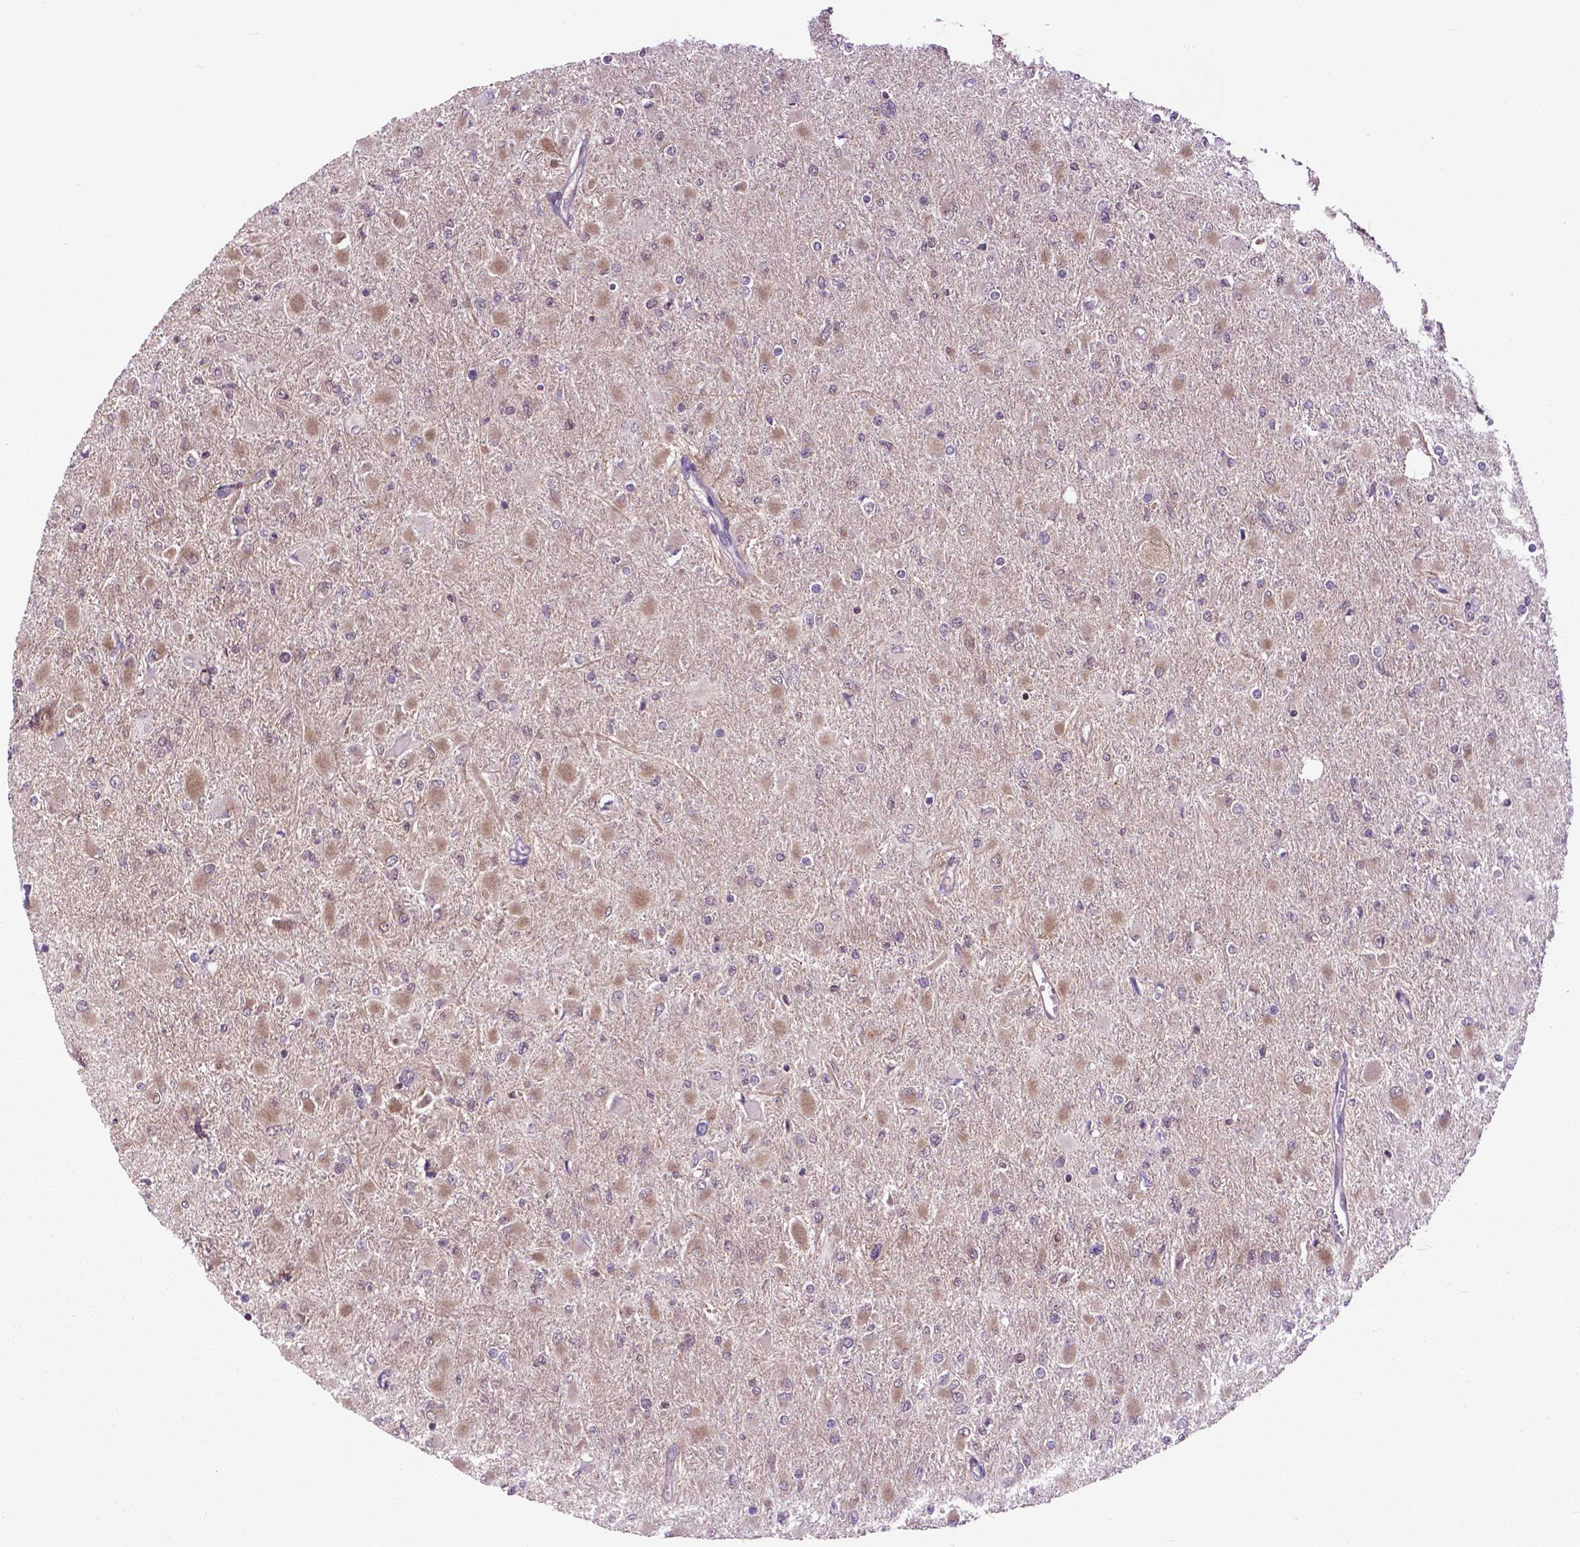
{"staining": {"intensity": "negative", "quantity": "none", "location": "none"}, "tissue": "glioma", "cell_type": "Tumor cells", "image_type": "cancer", "snomed": [{"axis": "morphology", "description": "Glioma, malignant, High grade"}, {"axis": "topography", "description": "Cerebral cortex"}], "caption": "Immunohistochemistry of human malignant glioma (high-grade) shows no staining in tumor cells.", "gene": "OTUB1", "patient": {"sex": "female", "age": 36}}